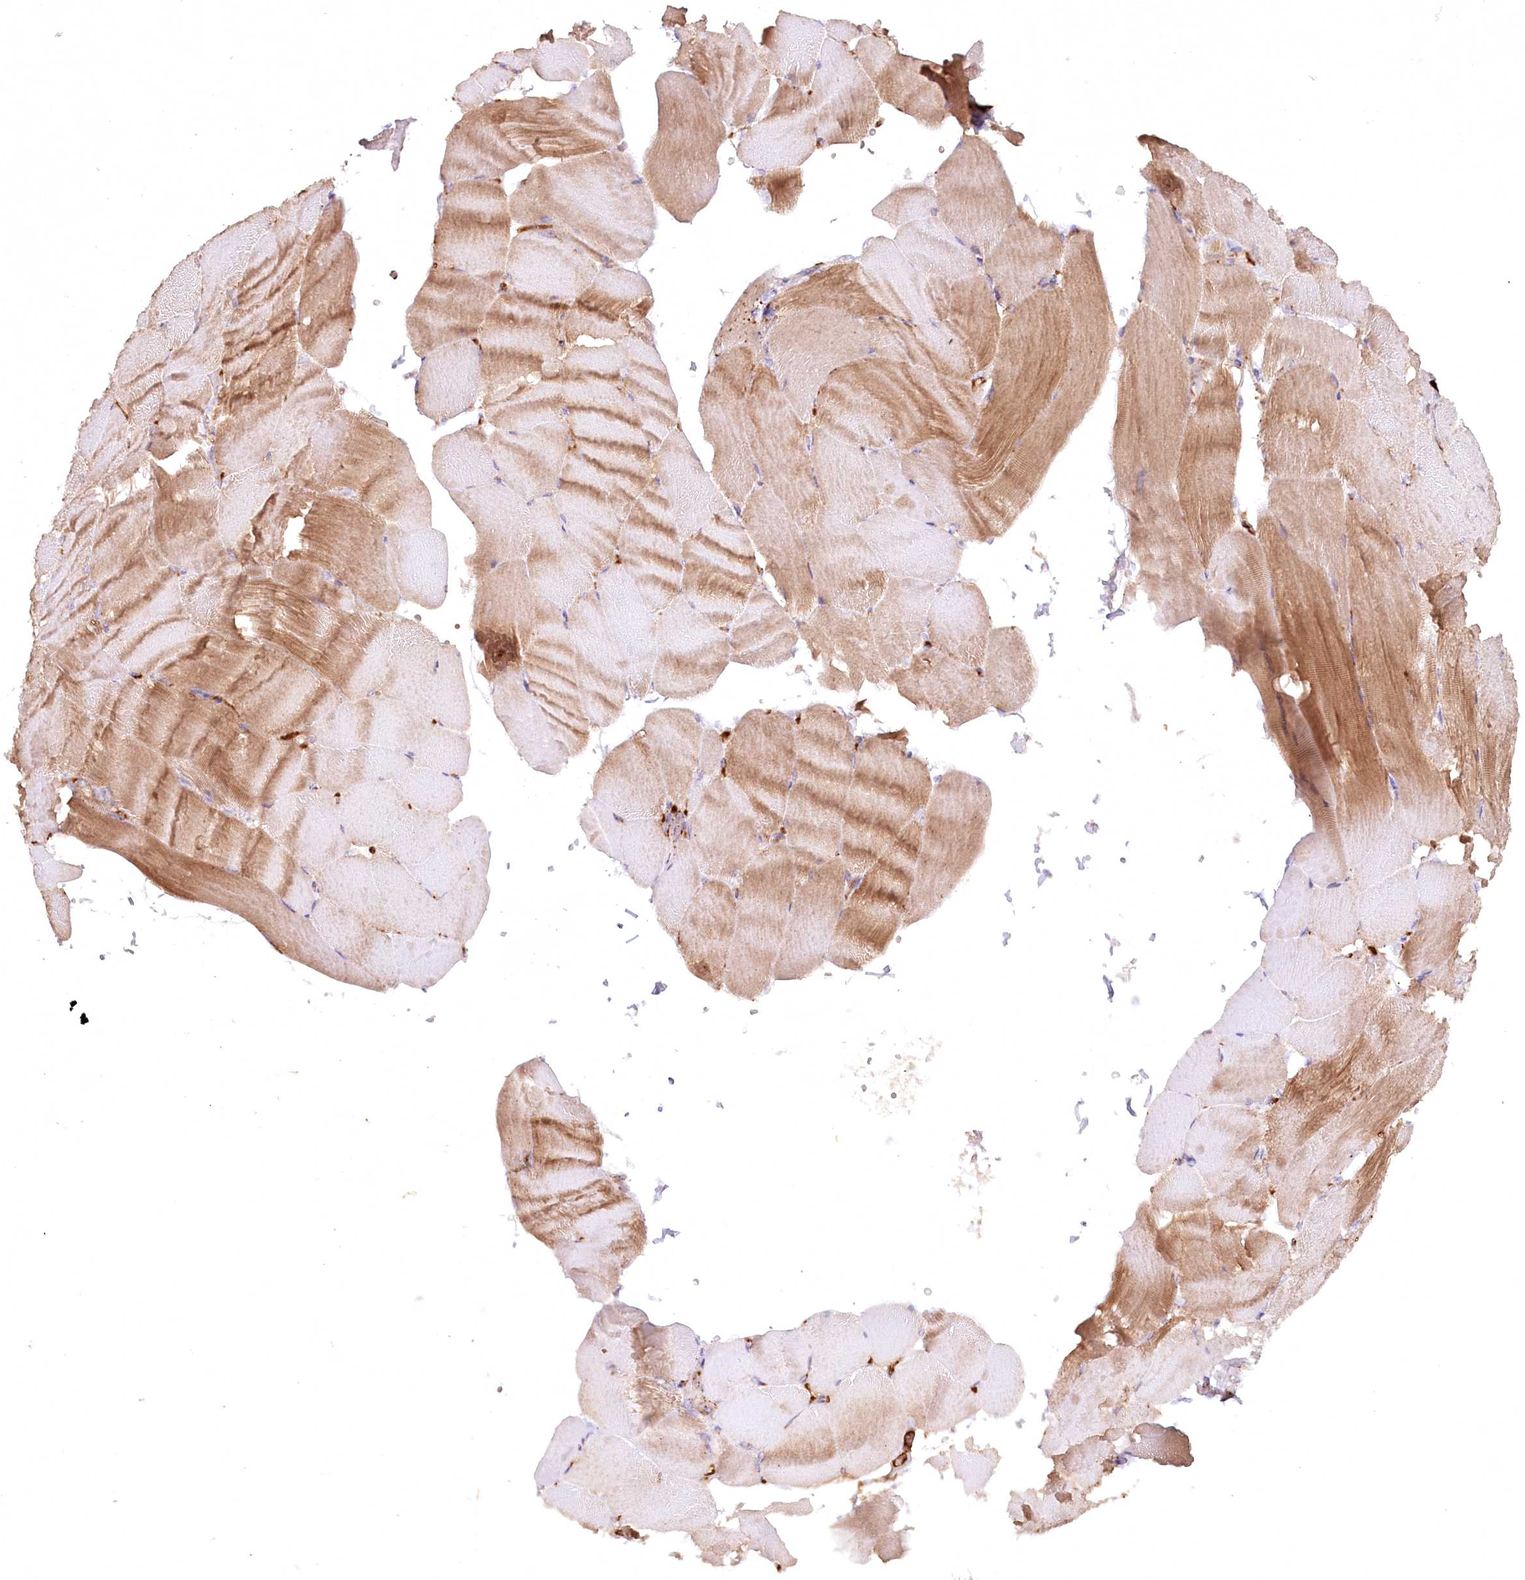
{"staining": {"intensity": "moderate", "quantity": ">75%", "location": "cytoplasmic/membranous"}, "tissue": "skeletal muscle", "cell_type": "Myocytes", "image_type": "normal", "snomed": [{"axis": "morphology", "description": "Normal tissue, NOS"}, {"axis": "topography", "description": "Skeletal muscle"}, {"axis": "topography", "description": "Parathyroid gland"}], "caption": "Skeletal muscle stained with IHC reveals moderate cytoplasmic/membranous expression in about >75% of myocytes.", "gene": "PSAPL1", "patient": {"sex": "female", "age": 37}}